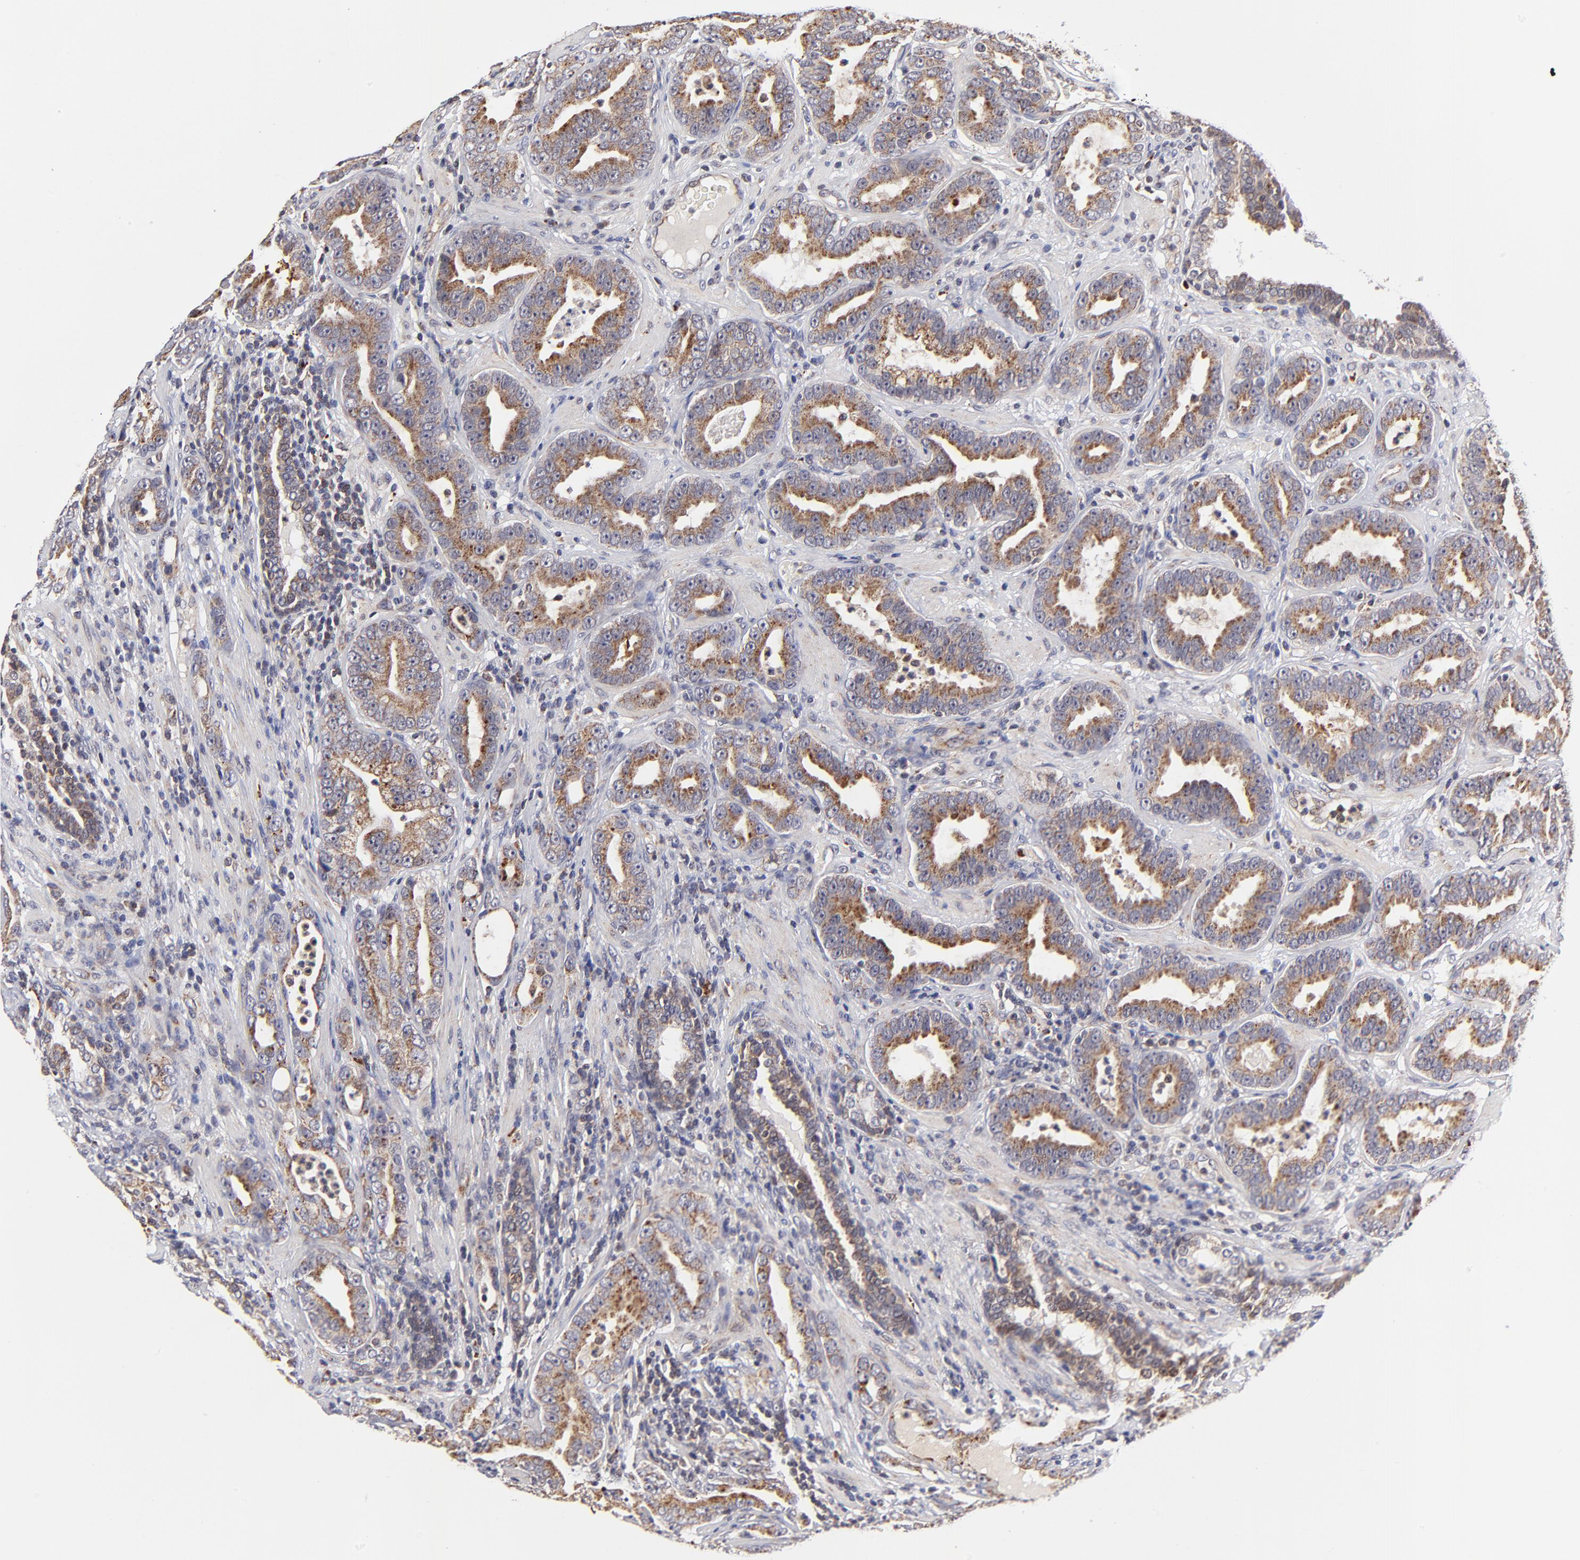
{"staining": {"intensity": "moderate", "quantity": ">75%", "location": "cytoplasmic/membranous"}, "tissue": "prostate cancer", "cell_type": "Tumor cells", "image_type": "cancer", "snomed": [{"axis": "morphology", "description": "Adenocarcinoma, Low grade"}, {"axis": "topography", "description": "Prostate"}], "caption": "DAB immunohistochemical staining of human prostate low-grade adenocarcinoma exhibits moderate cytoplasmic/membranous protein staining in approximately >75% of tumor cells.", "gene": "MAP2K7", "patient": {"sex": "male", "age": 59}}